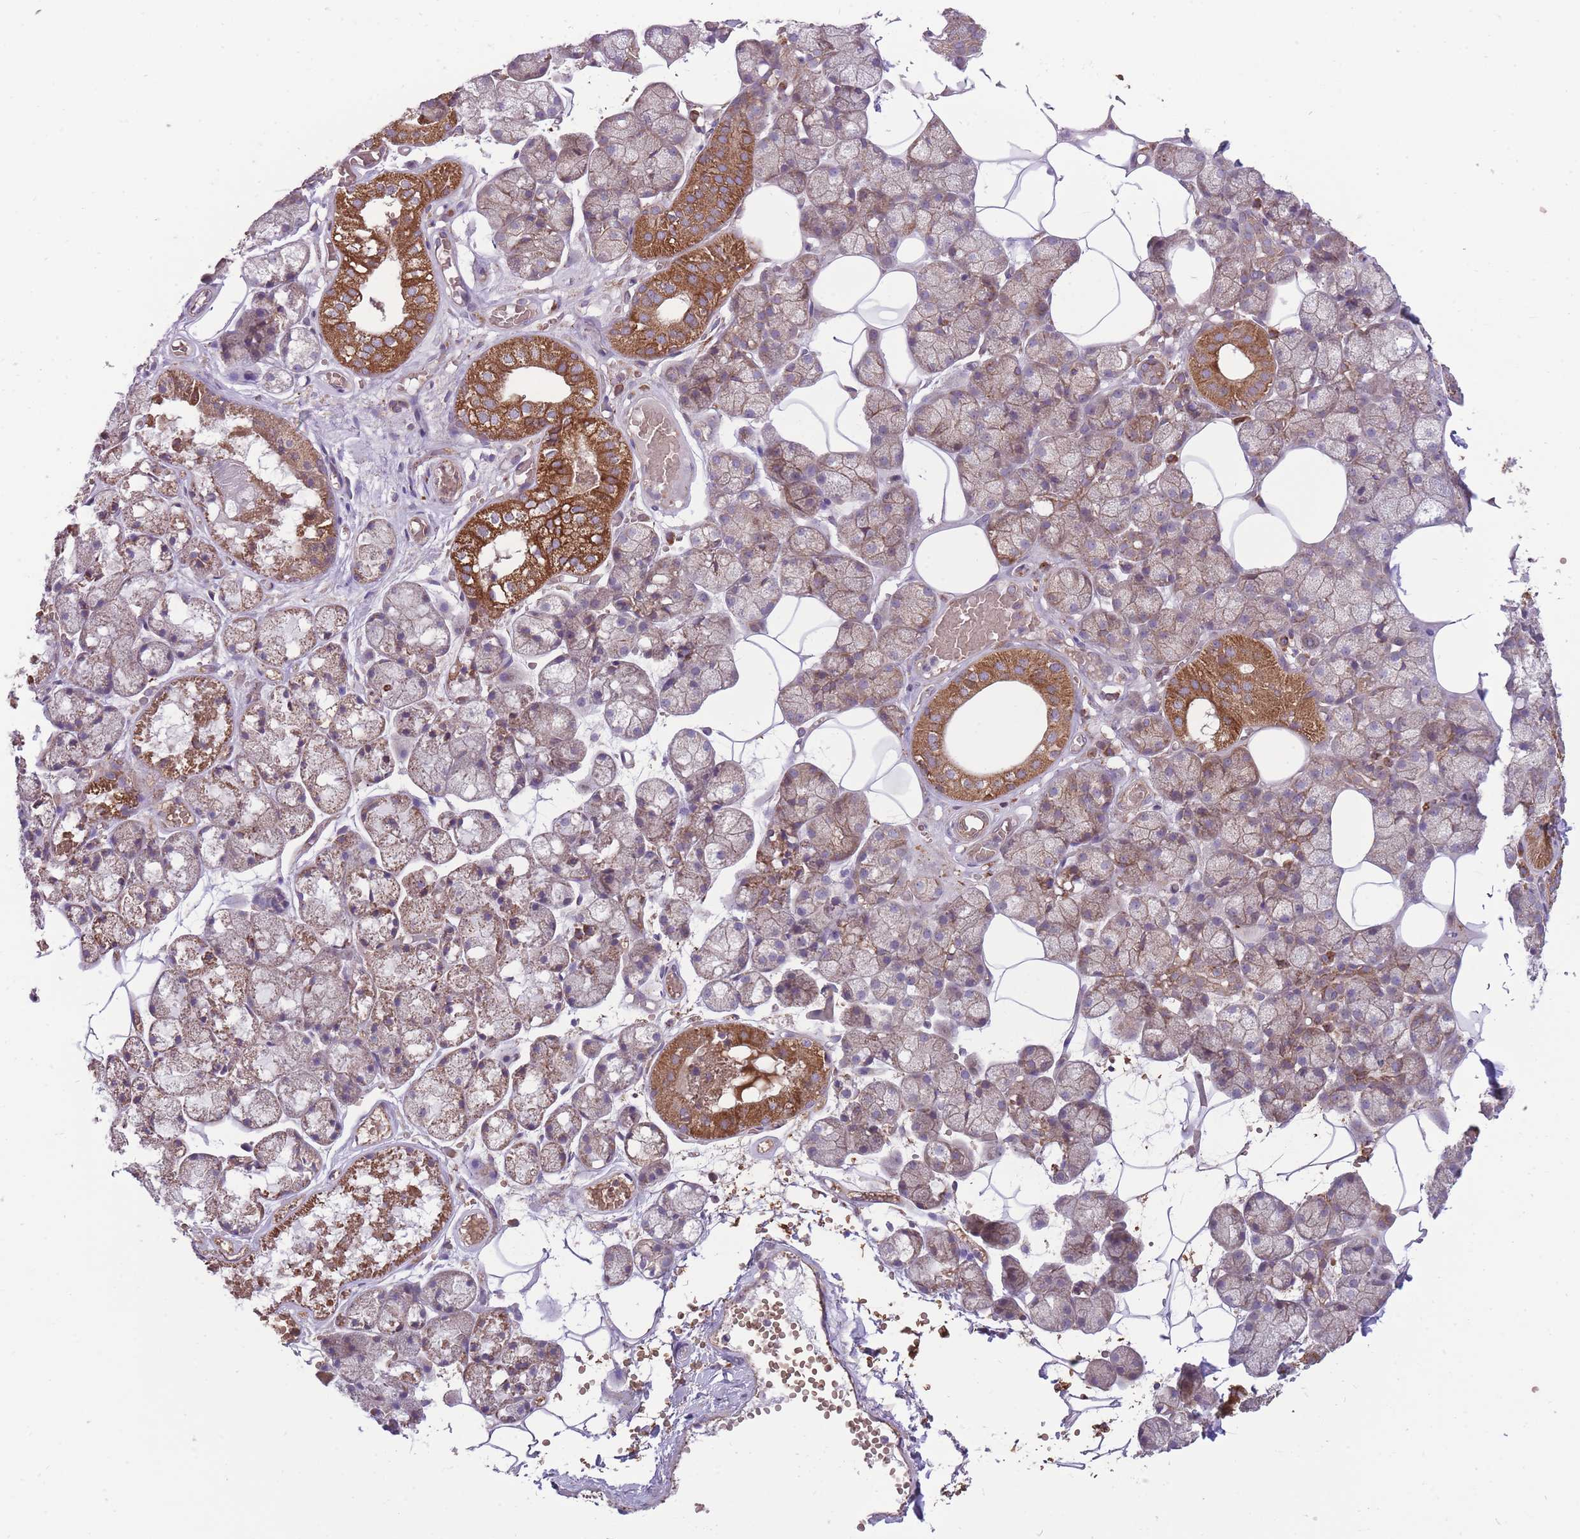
{"staining": {"intensity": "strong", "quantity": ">75%", "location": "cytoplasmic/membranous"}, "tissue": "salivary gland", "cell_type": "Glandular cells", "image_type": "normal", "snomed": [{"axis": "morphology", "description": "Normal tissue, NOS"}, {"axis": "topography", "description": "Salivary gland"}], "caption": "Immunohistochemical staining of unremarkable salivary gland exhibits >75% levels of strong cytoplasmic/membranous protein expression in approximately >75% of glandular cells.", "gene": "ANKRD10", "patient": {"sex": "male", "age": 62}}